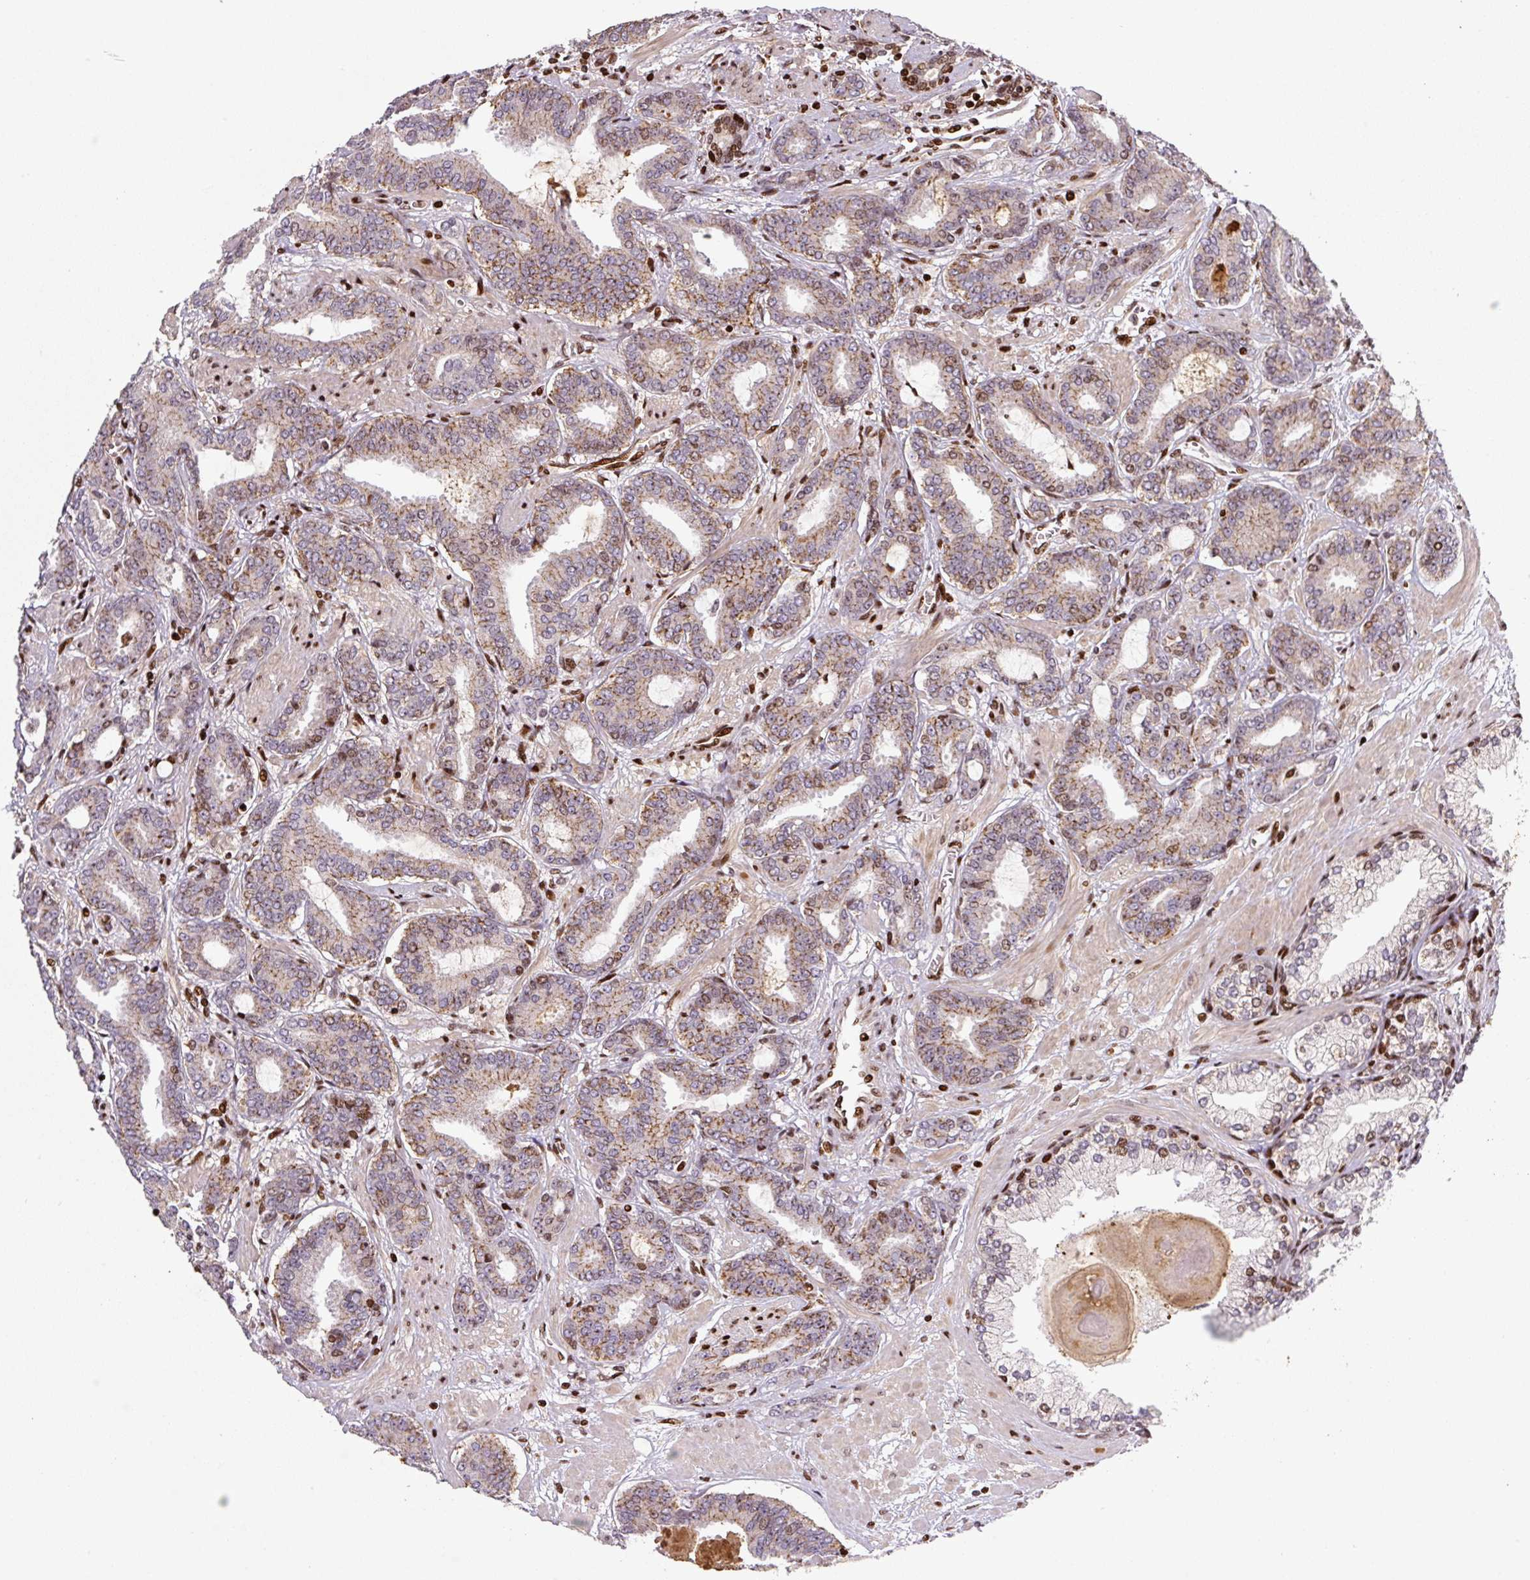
{"staining": {"intensity": "moderate", "quantity": ">75%", "location": "cytoplasmic/membranous,nuclear"}, "tissue": "prostate cancer", "cell_type": "Tumor cells", "image_type": "cancer", "snomed": [{"axis": "morphology", "description": "Adenocarcinoma, Low grade"}, {"axis": "topography", "description": "Prostate and seminal vesicle, NOS"}], "caption": "Prostate adenocarcinoma (low-grade) stained for a protein (brown) shows moderate cytoplasmic/membranous and nuclear positive positivity in about >75% of tumor cells.", "gene": "PYDC2", "patient": {"sex": "male", "age": 61}}